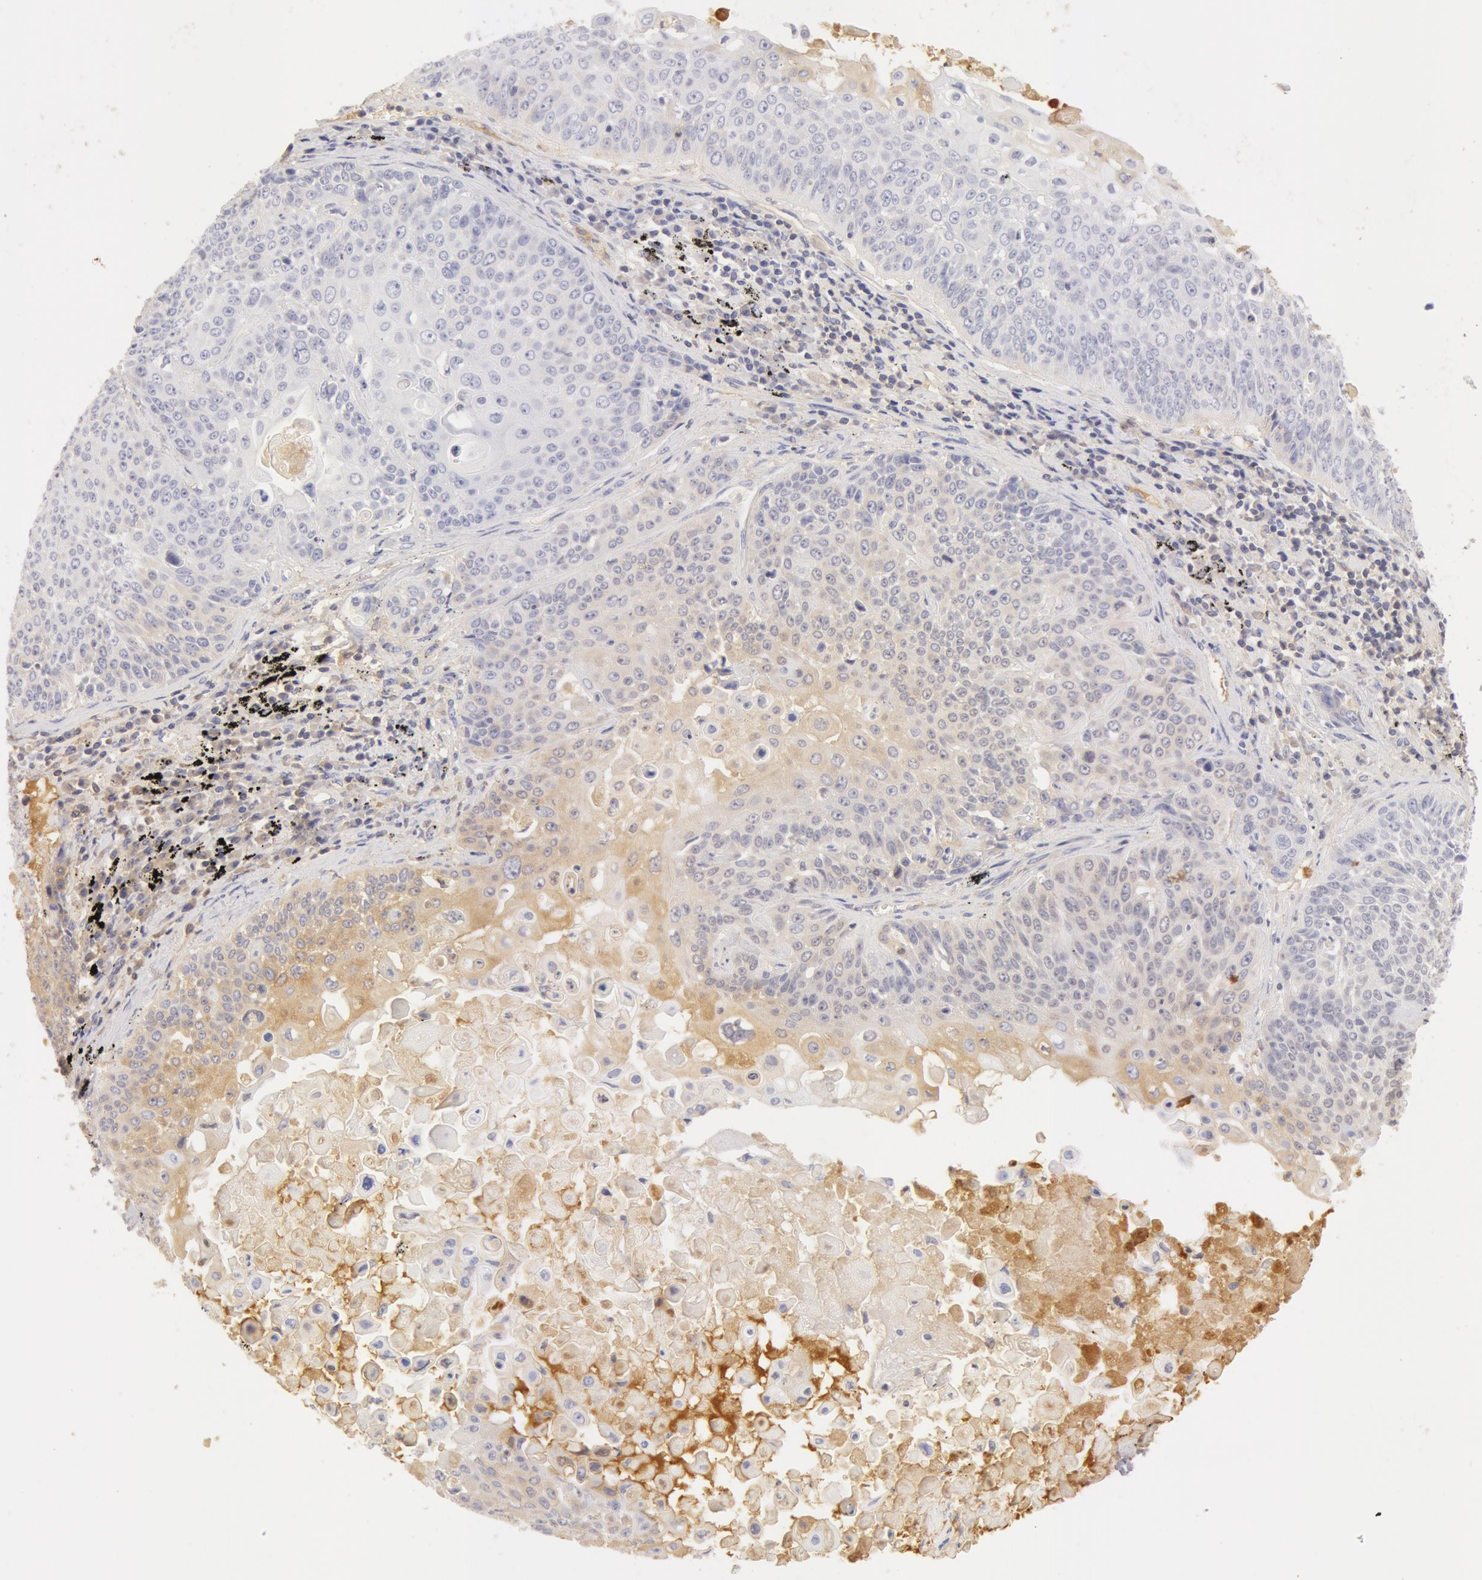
{"staining": {"intensity": "negative", "quantity": "none", "location": "none"}, "tissue": "lung cancer", "cell_type": "Tumor cells", "image_type": "cancer", "snomed": [{"axis": "morphology", "description": "Adenocarcinoma, NOS"}, {"axis": "topography", "description": "Lung"}], "caption": "Tumor cells are negative for brown protein staining in lung adenocarcinoma.", "gene": "GC", "patient": {"sex": "male", "age": 60}}